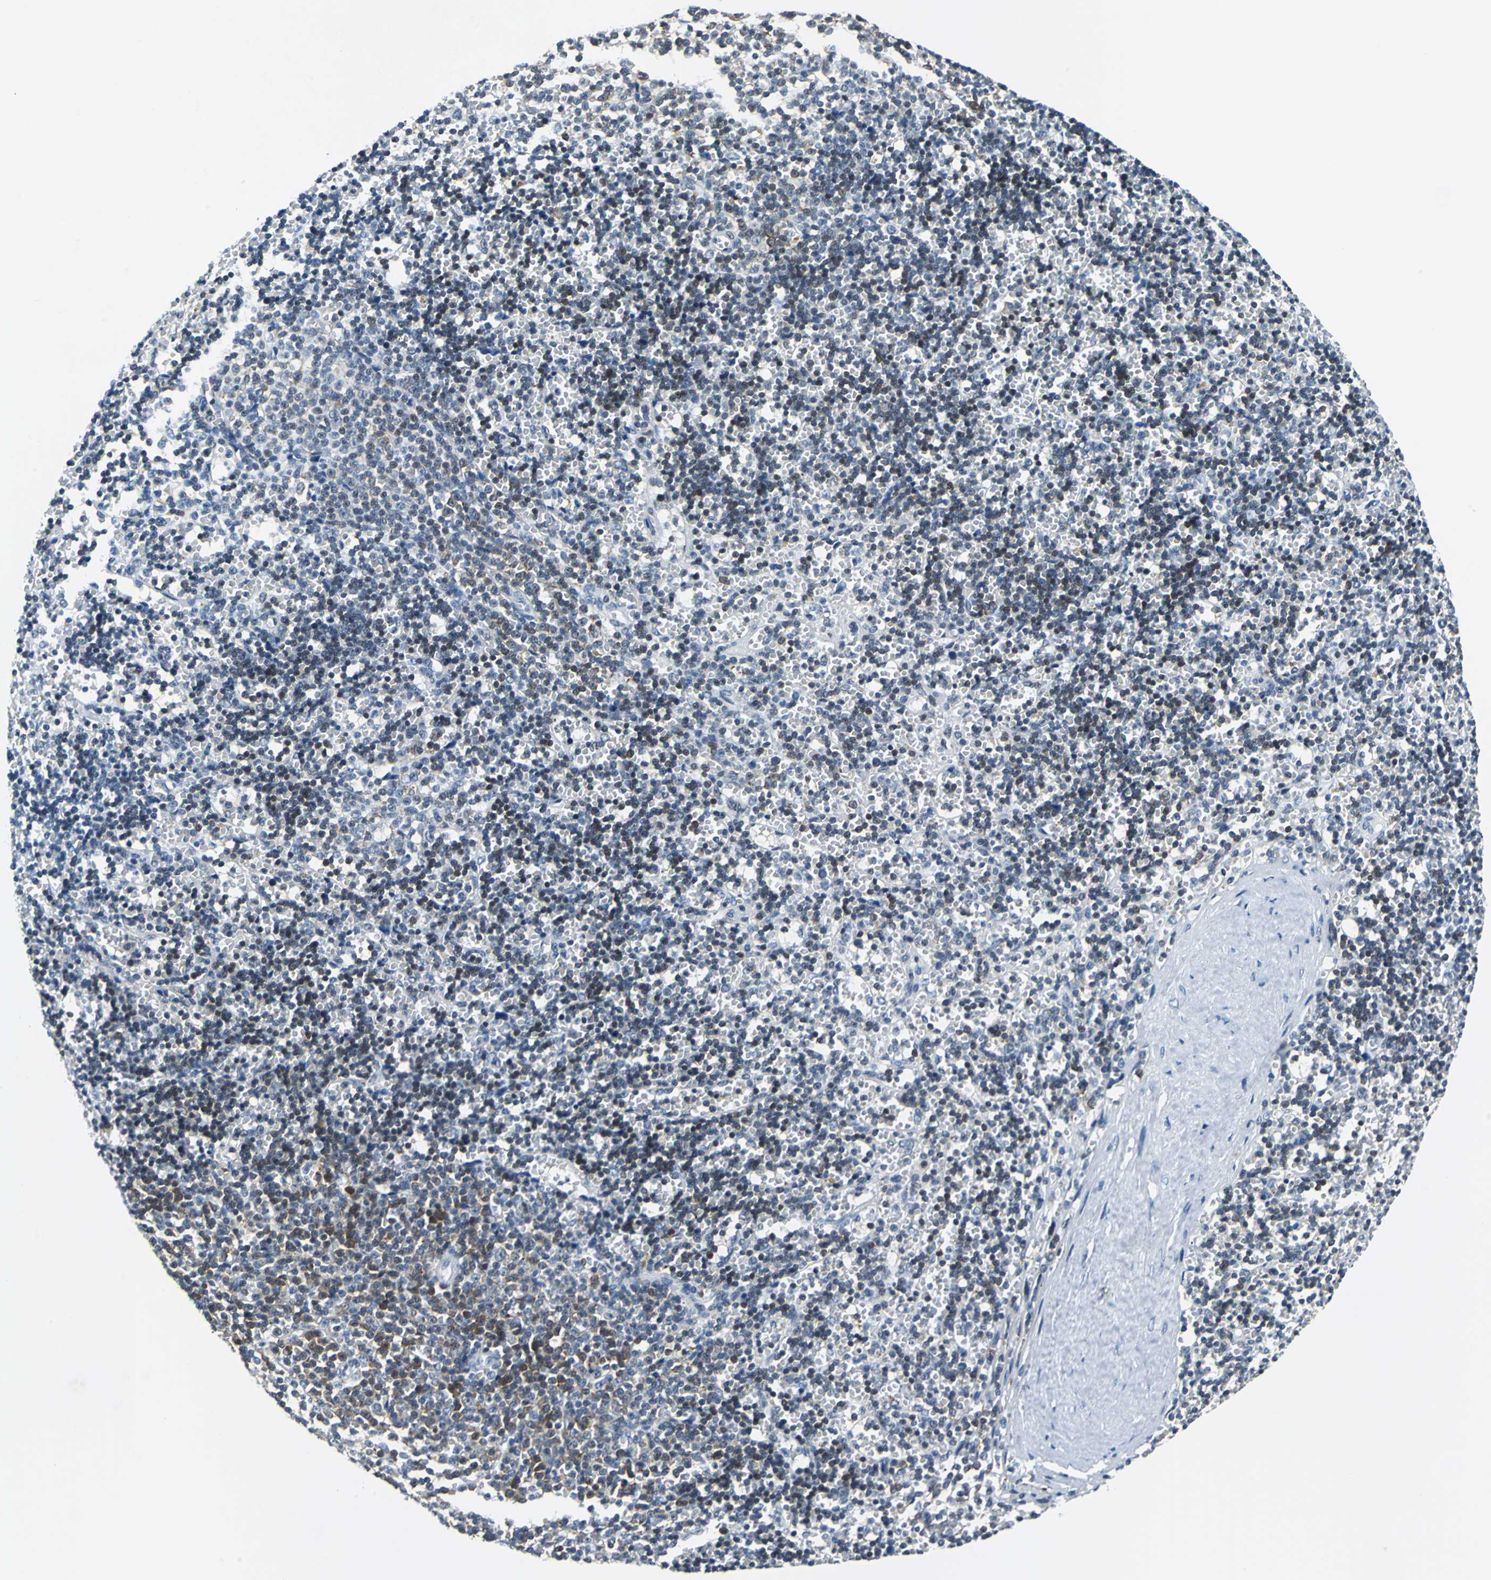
{"staining": {"intensity": "weak", "quantity": "25%-75%", "location": "cytoplasmic/membranous,nuclear"}, "tissue": "lymphoma", "cell_type": "Tumor cells", "image_type": "cancer", "snomed": [{"axis": "morphology", "description": "Malignant lymphoma, non-Hodgkin's type, Low grade"}, {"axis": "topography", "description": "Spleen"}], "caption": "Weak cytoplasmic/membranous and nuclear positivity is identified in approximately 25%-75% of tumor cells in malignant lymphoma, non-Hodgkin's type (low-grade).", "gene": "HCFC2", "patient": {"sex": "male", "age": 60}}